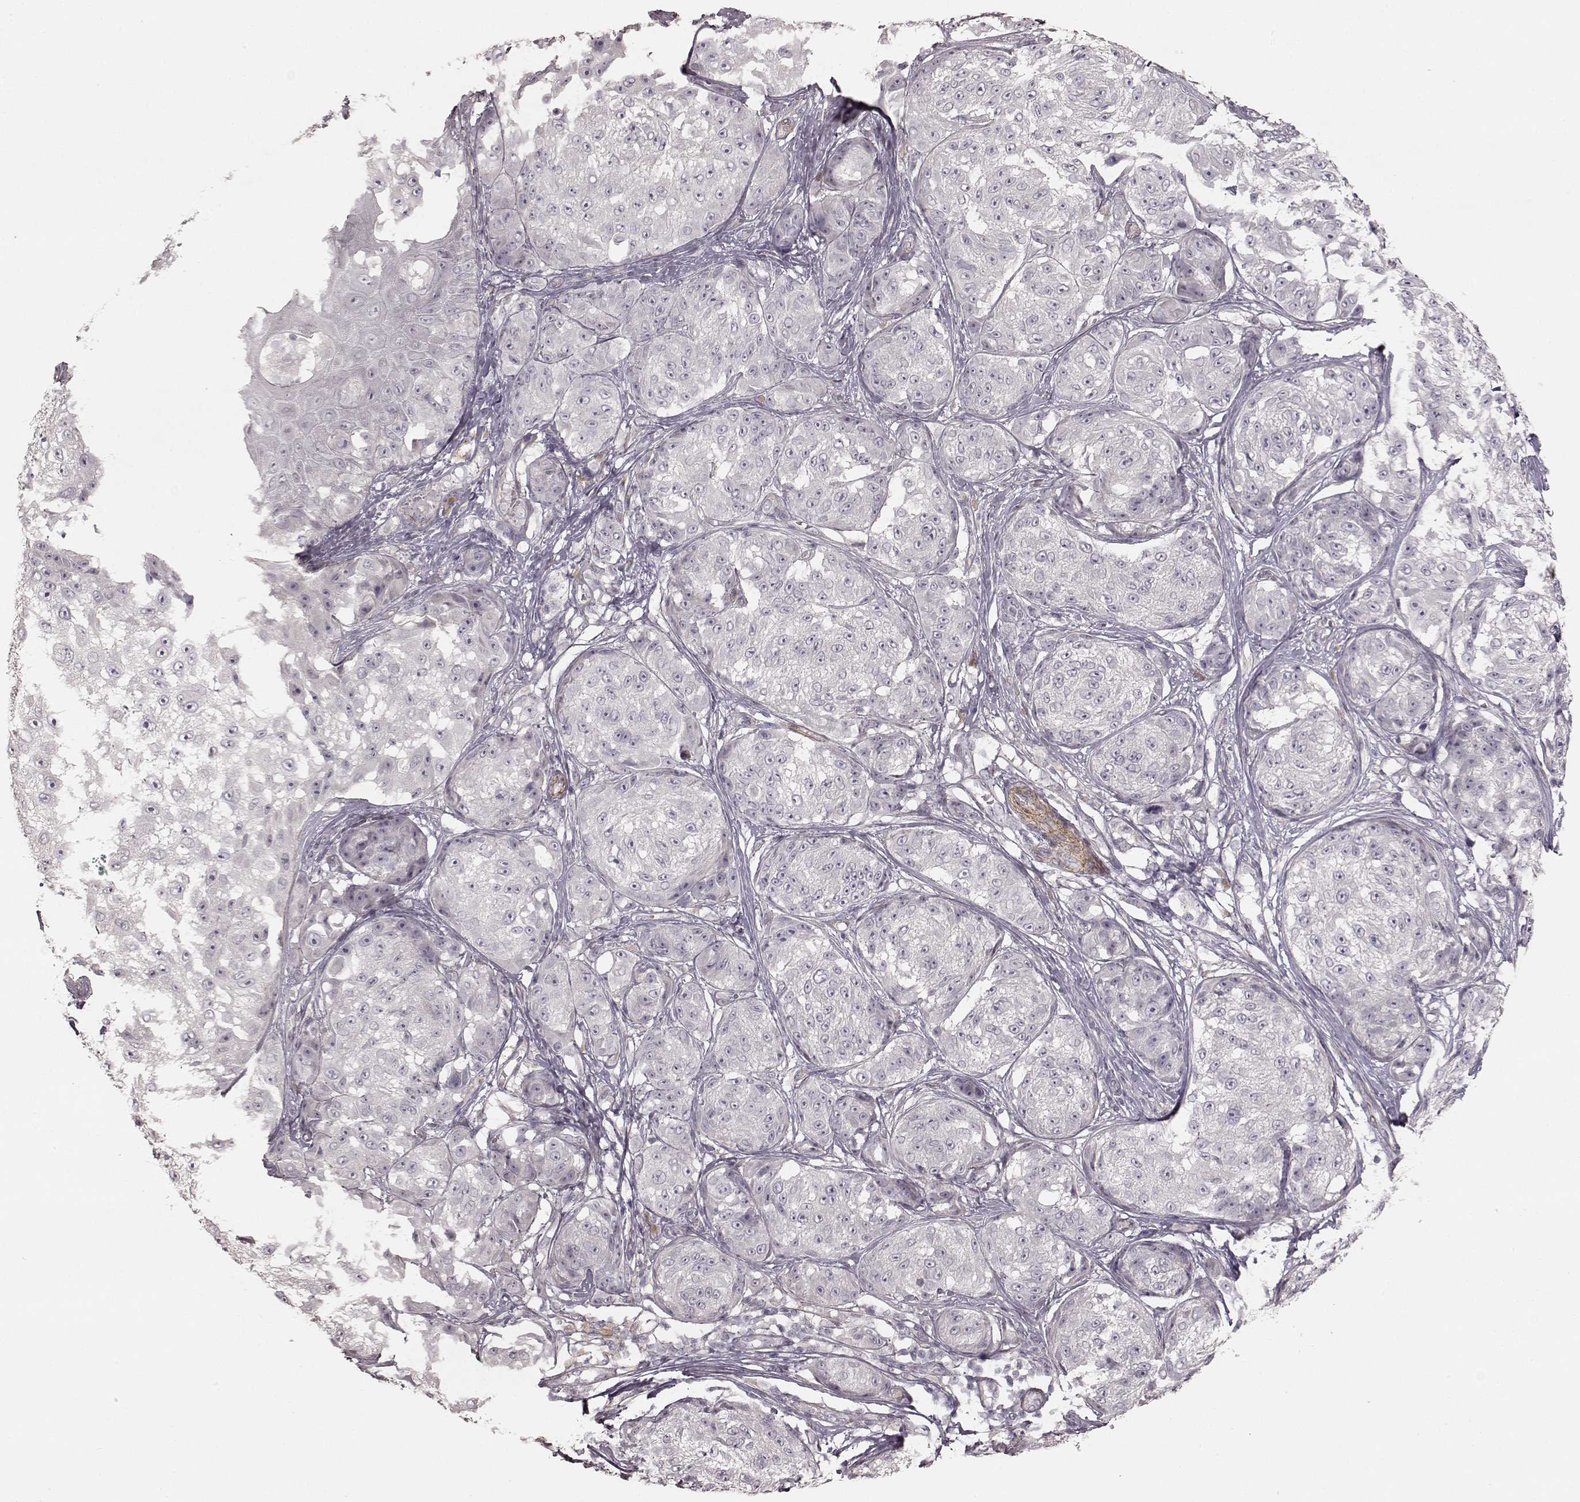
{"staining": {"intensity": "negative", "quantity": "none", "location": "none"}, "tissue": "melanoma", "cell_type": "Tumor cells", "image_type": "cancer", "snomed": [{"axis": "morphology", "description": "Malignant melanoma, NOS"}, {"axis": "topography", "description": "Skin"}], "caption": "Protein analysis of malignant melanoma reveals no significant staining in tumor cells.", "gene": "KCNJ9", "patient": {"sex": "male", "age": 61}}